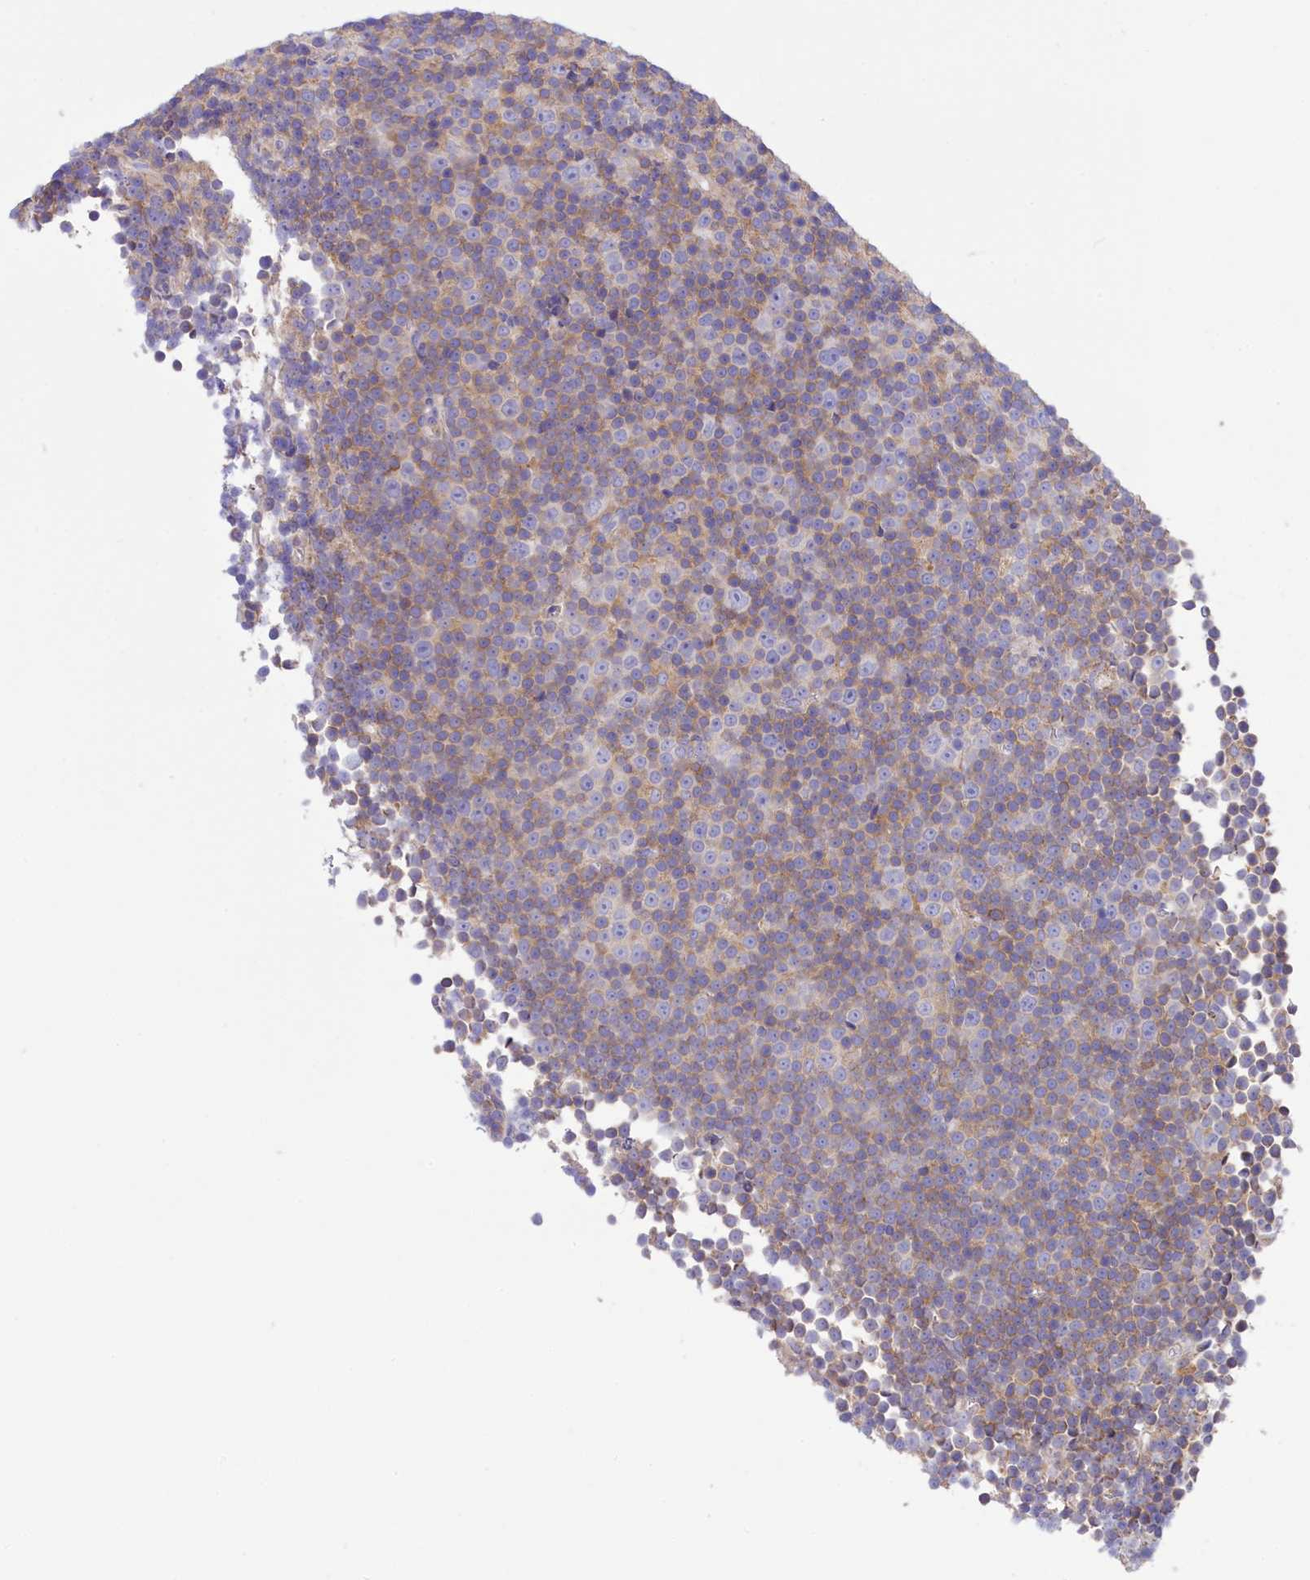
{"staining": {"intensity": "moderate", "quantity": "<25%", "location": "cytoplasmic/membranous"}, "tissue": "lymphoma", "cell_type": "Tumor cells", "image_type": "cancer", "snomed": [{"axis": "morphology", "description": "Malignant lymphoma, non-Hodgkin's type, Low grade"}, {"axis": "topography", "description": "Lymph node"}], "caption": "The immunohistochemical stain shows moderate cytoplasmic/membranous positivity in tumor cells of lymphoma tissue.", "gene": "CORO7-PAM16", "patient": {"sex": "female", "age": 67}}